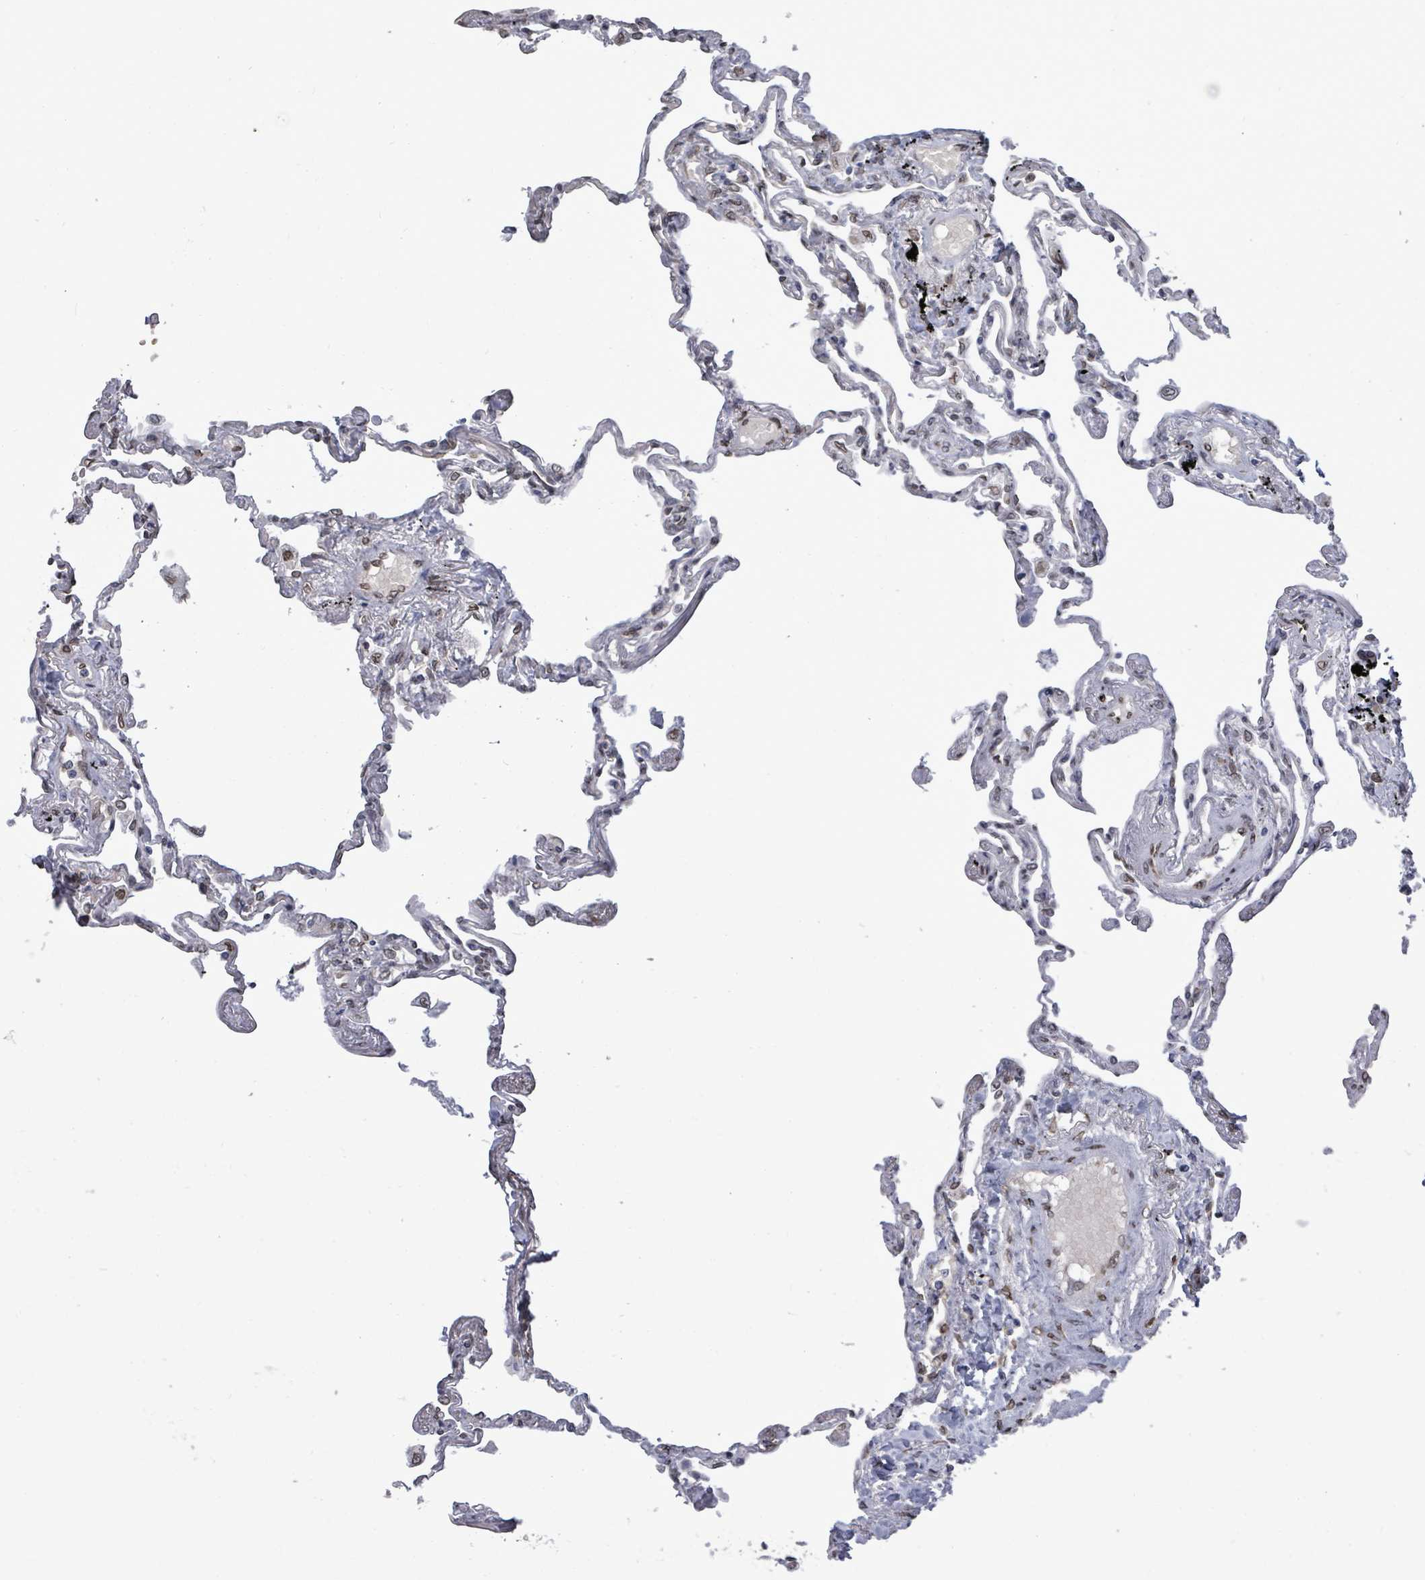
{"staining": {"intensity": "moderate", "quantity": "<25%", "location": "nuclear"}, "tissue": "lung", "cell_type": "Alveolar cells", "image_type": "normal", "snomed": [{"axis": "morphology", "description": "Normal tissue, NOS"}, {"axis": "topography", "description": "Lung"}], "caption": "Immunohistochemical staining of benign human lung shows low levels of moderate nuclear positivity in about <25% of alveolar cells. Ihc stains the protein in brown and the nuclei are stained blue.", "gene": "ARFGAP1", "patient": {"sex": "female", "age": 67}}